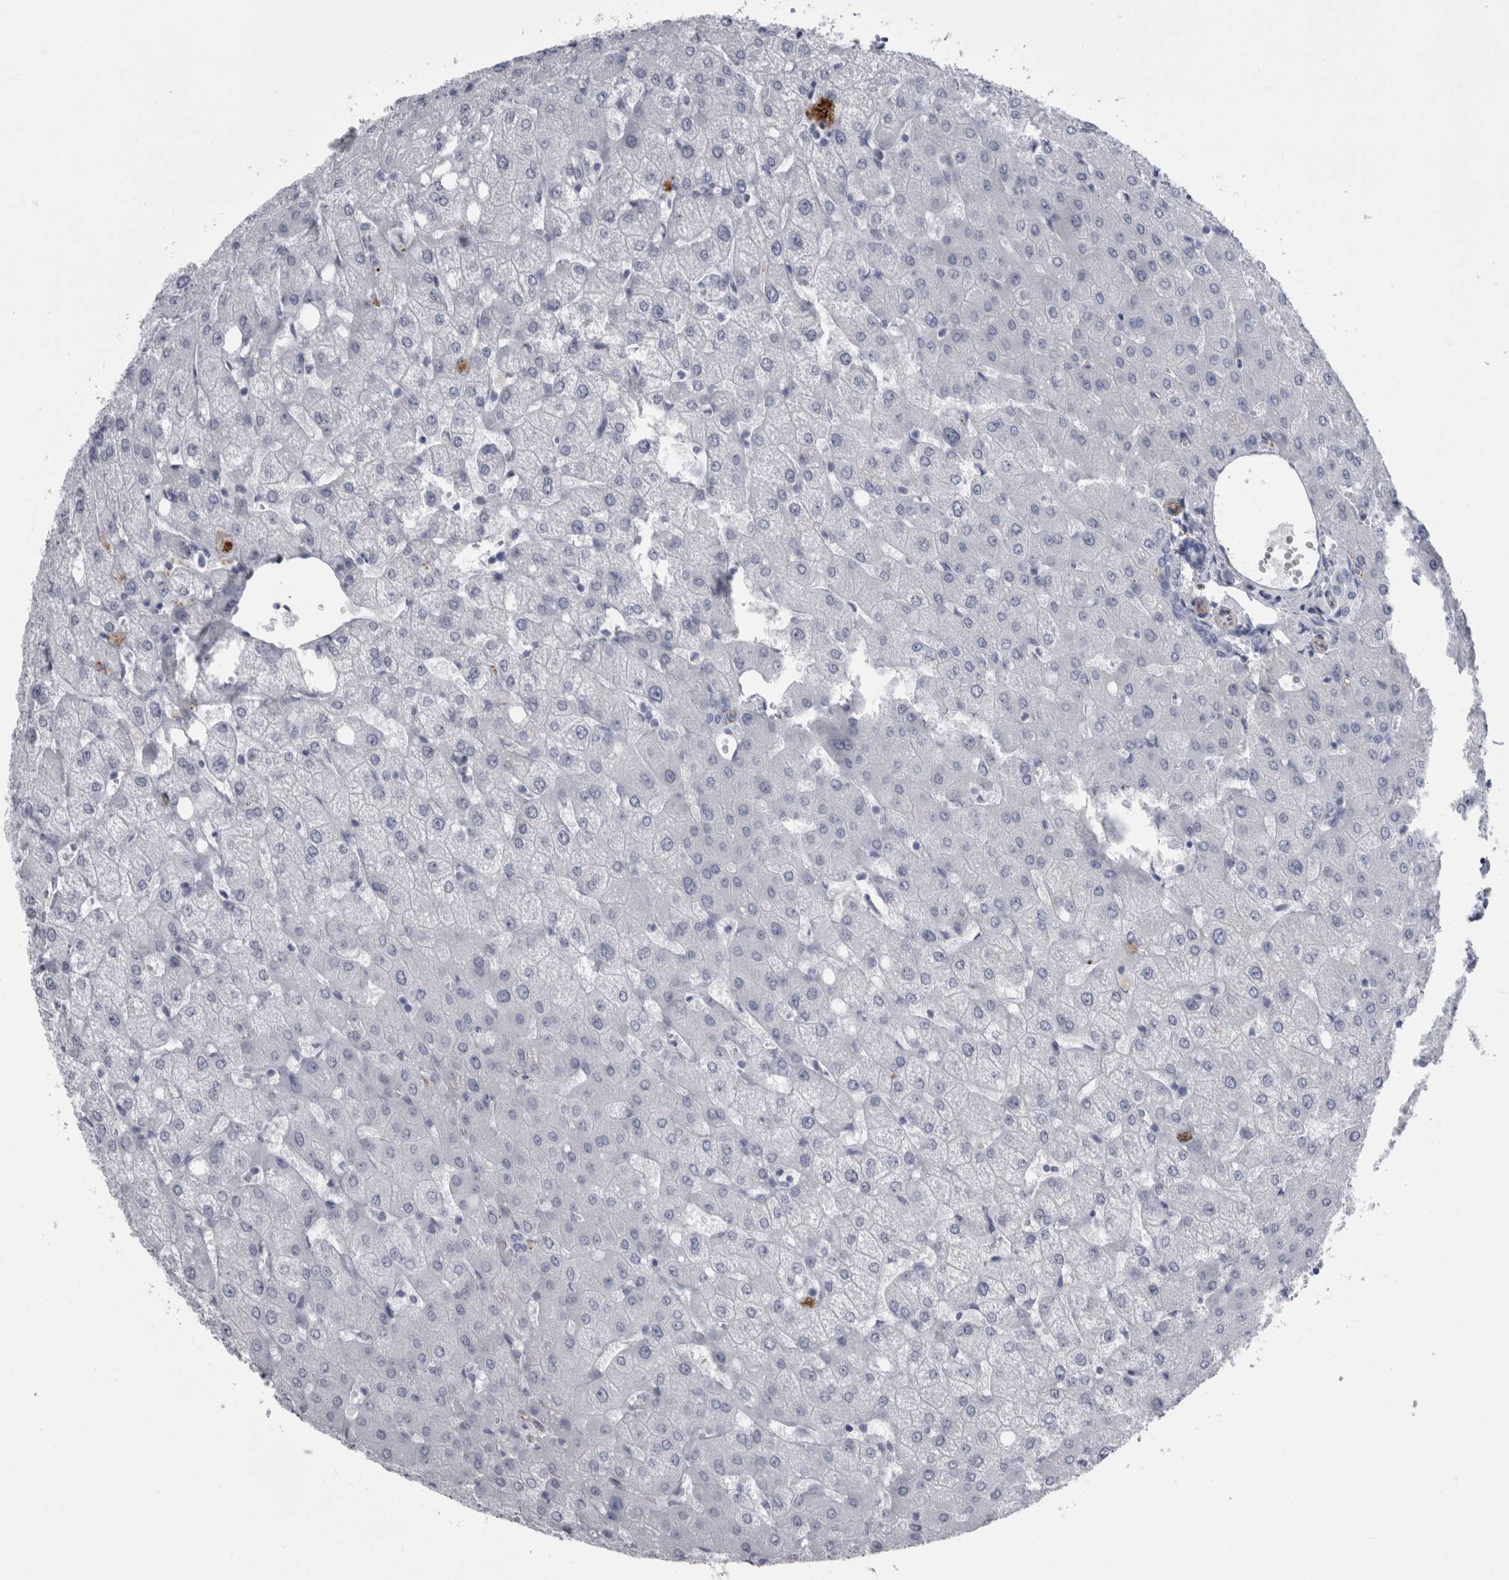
{"staining": {"intensity": "negative", "quantity": "none", "location": "none"}, "tissue": "liver", "cell_type": "Cholangiocytes", "image_type": "normal", "snomed": [{"axis": "morphology", "description": "Normal tissue, NOS"}, {"axis": "topography", "description": "Liver"}], "caption": "IHC photomicrograph of unremarkable liver: human liver stained with DAB shows no significant protein staining in cholangiocytes.", "gene": "VWDE", "patient": {"sex": "female", "age": 54}}